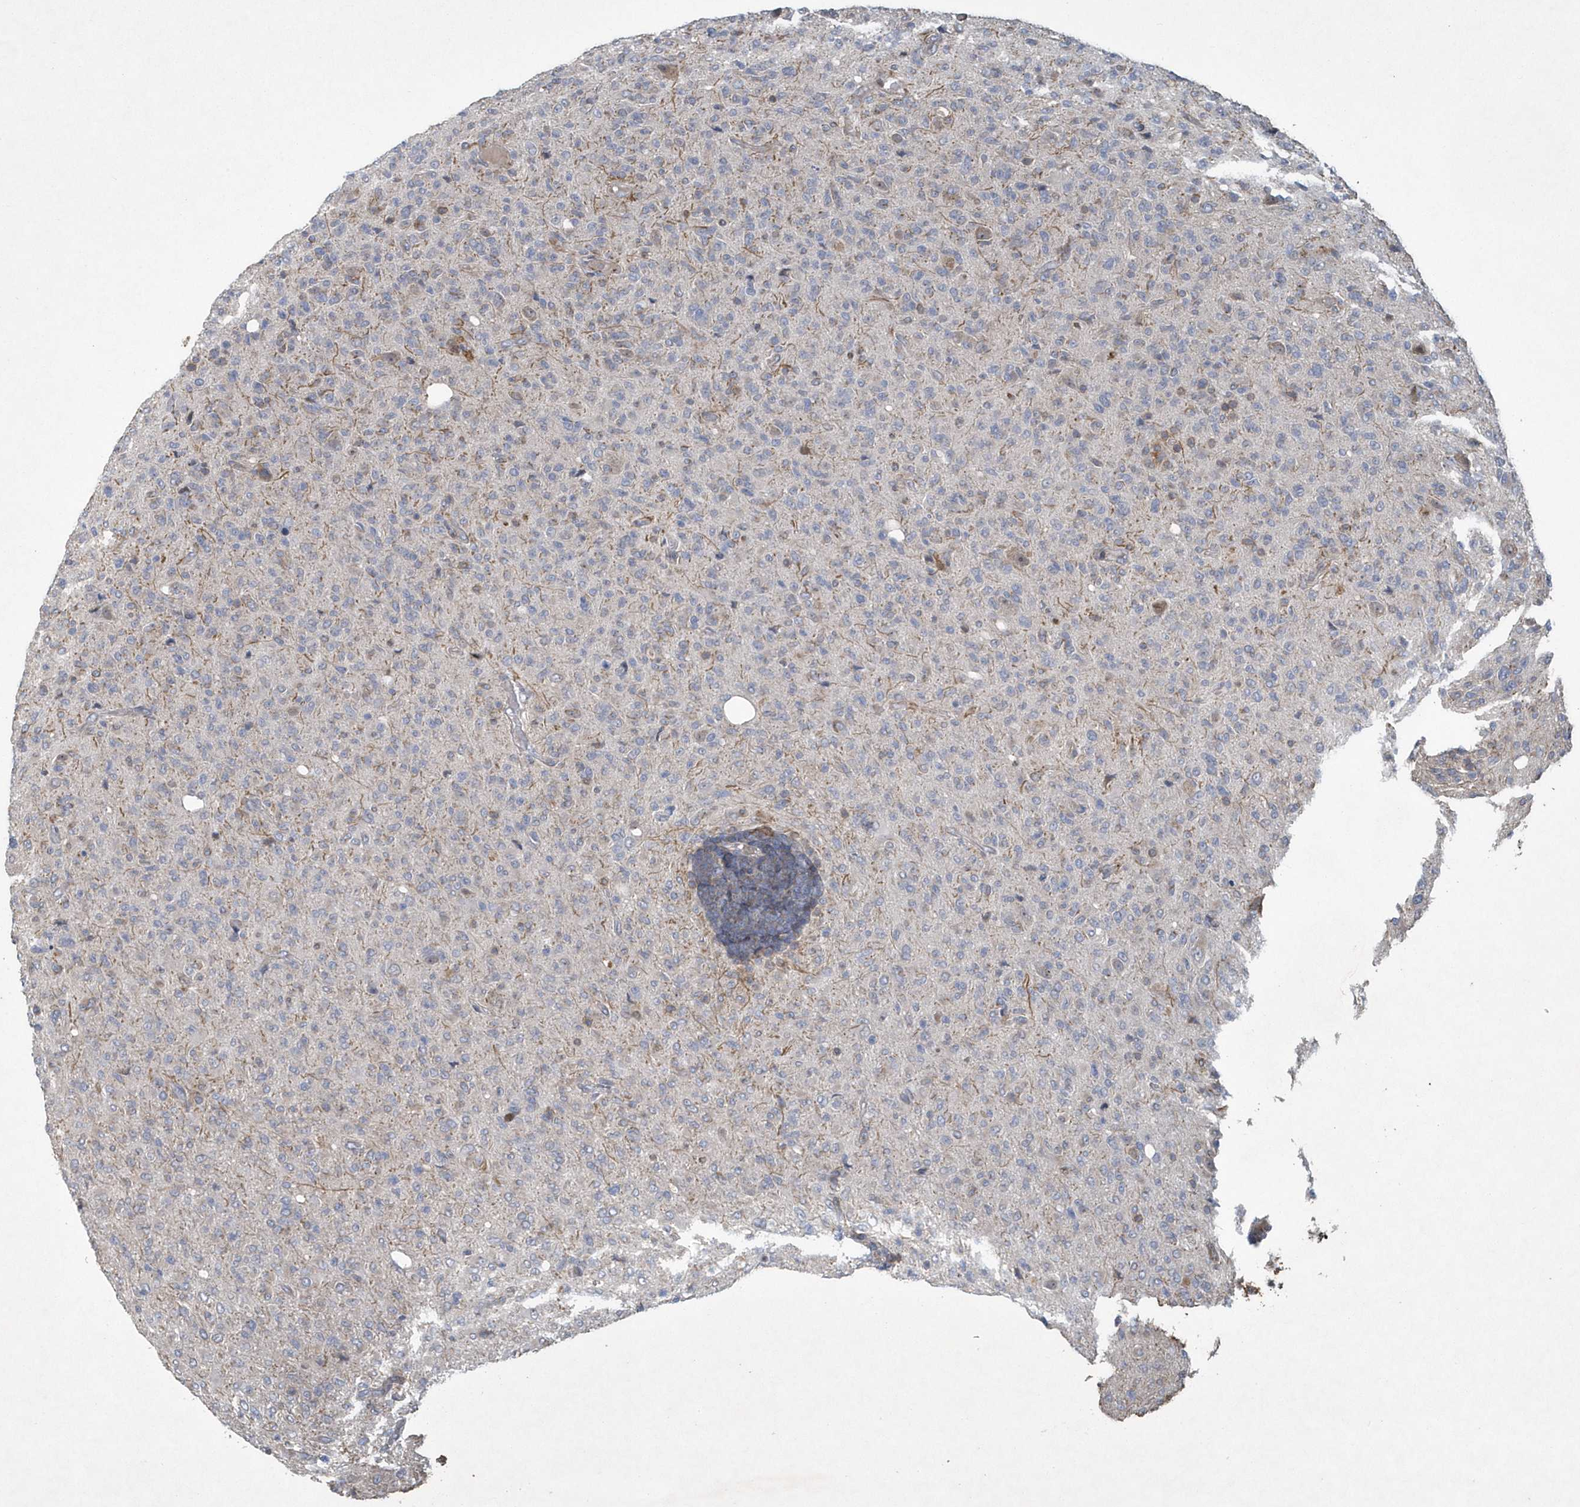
{"staining": {"intensity": "negative", "quantity": "none", "location": "none"}, "tissue": "glioma", "cell_type": "Tumor cells", "image_type": "cancer", "snomed": [{"axis": "morphology", "description": "Glioma, malignant, High grade"}, {"axis": "topography", "description": "Brain"}], "caption": "A photomicrograph of malignant glioma (high-grade) stained for a protein exhibits no brown staining in tumor cells.", "gene": "N4BP2", "patient": {"sex": "female", "age": 57}}